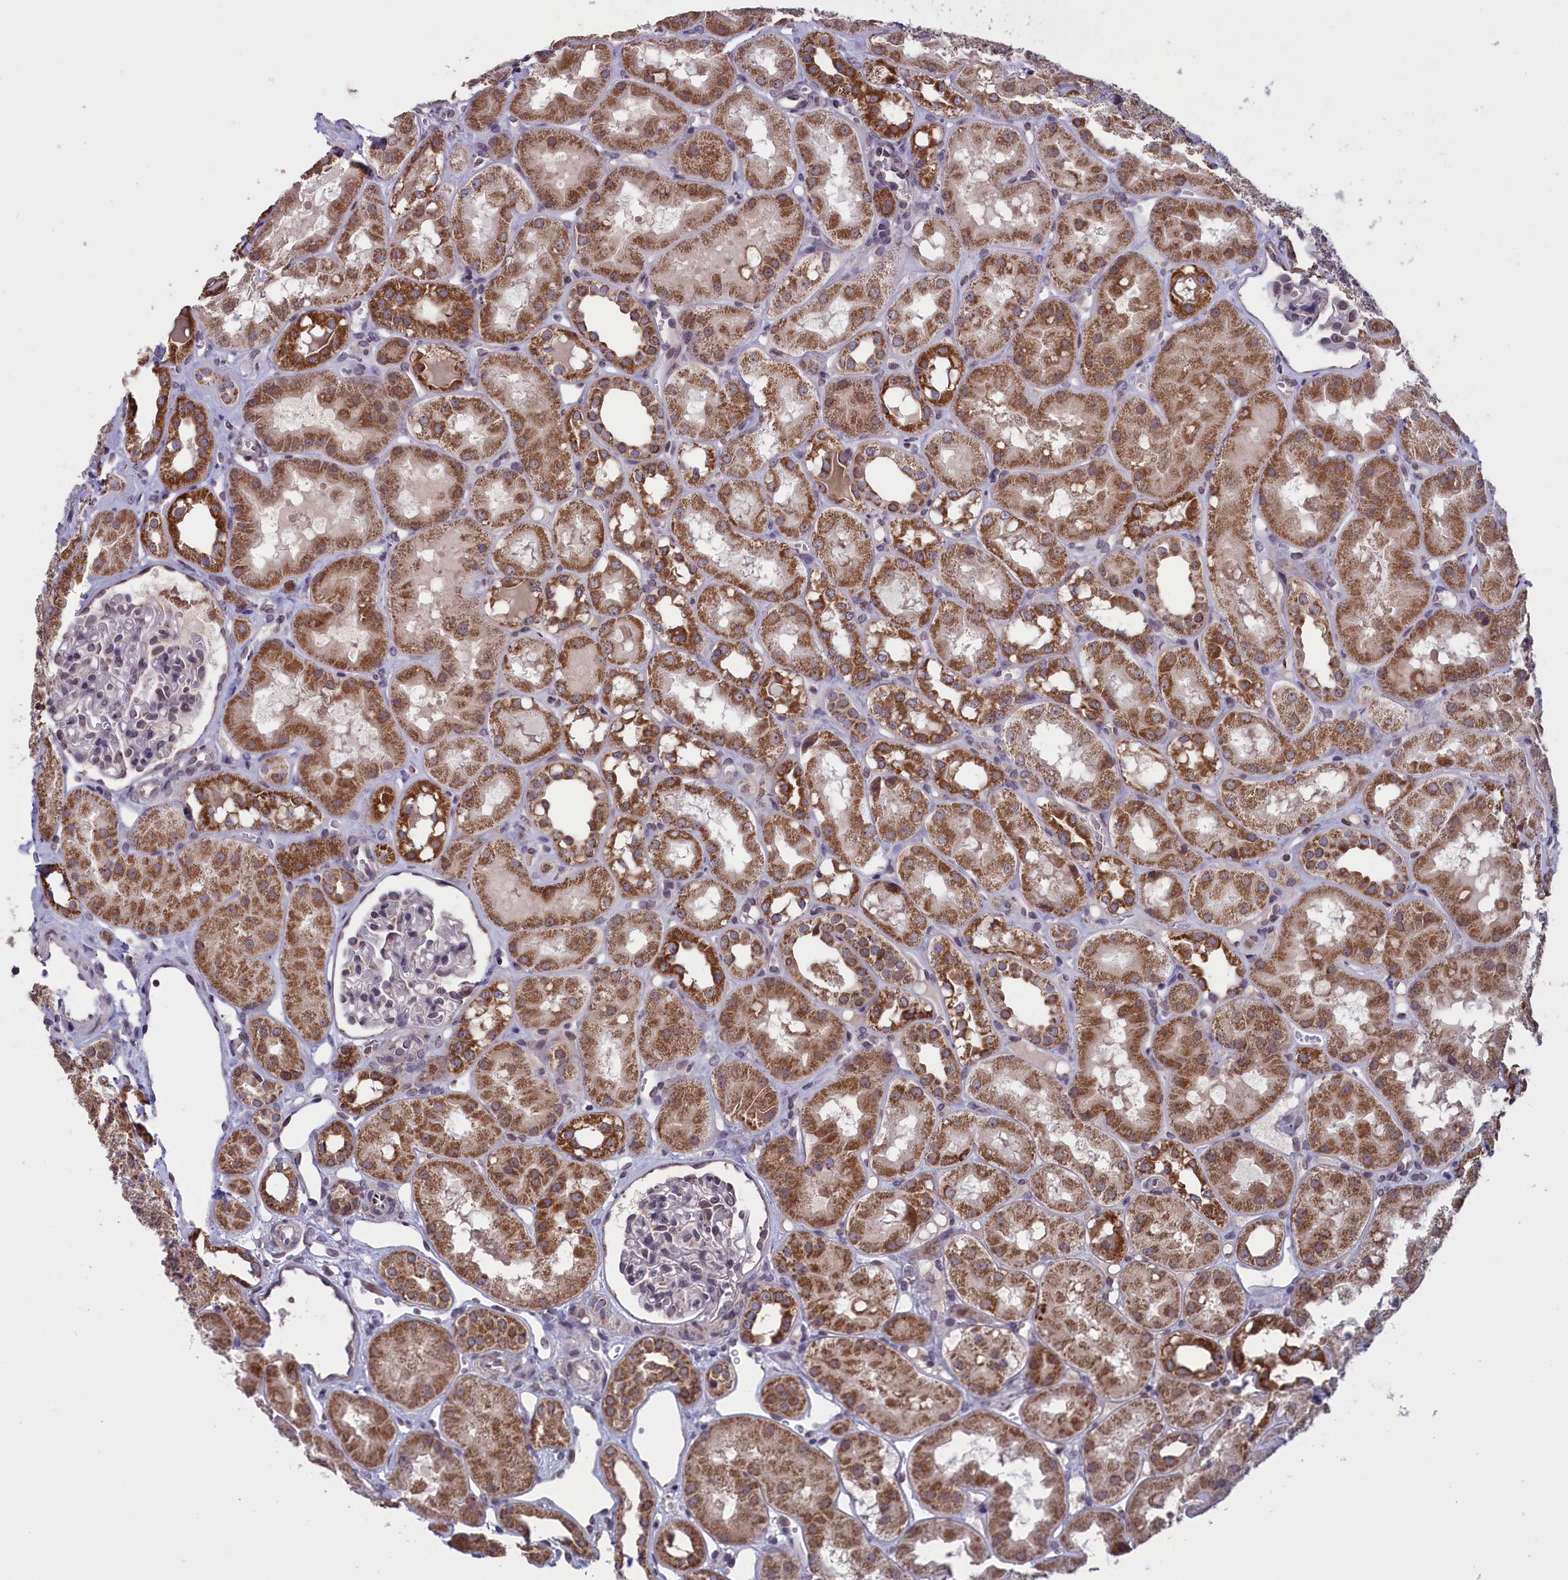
{"staining": {"intensity": "weak", "quantity": "25%-75%", "location": "nuclear"}, "tissue": "kidney", "cell_type": "Cells in glomeruli", "image_type": "normal", "snomed": [{"axis": "morphology", "description": "Normal tissue, NOS"}, {"axis": "topography", "description": "Kidney"}], "caption": "IHC of benign kidney shows low levels of weak nuclear staining in about 25%-75% of cells in glomeruli.", "gene": "PARS2", "patient": {"sex": "male", "age": 16}}